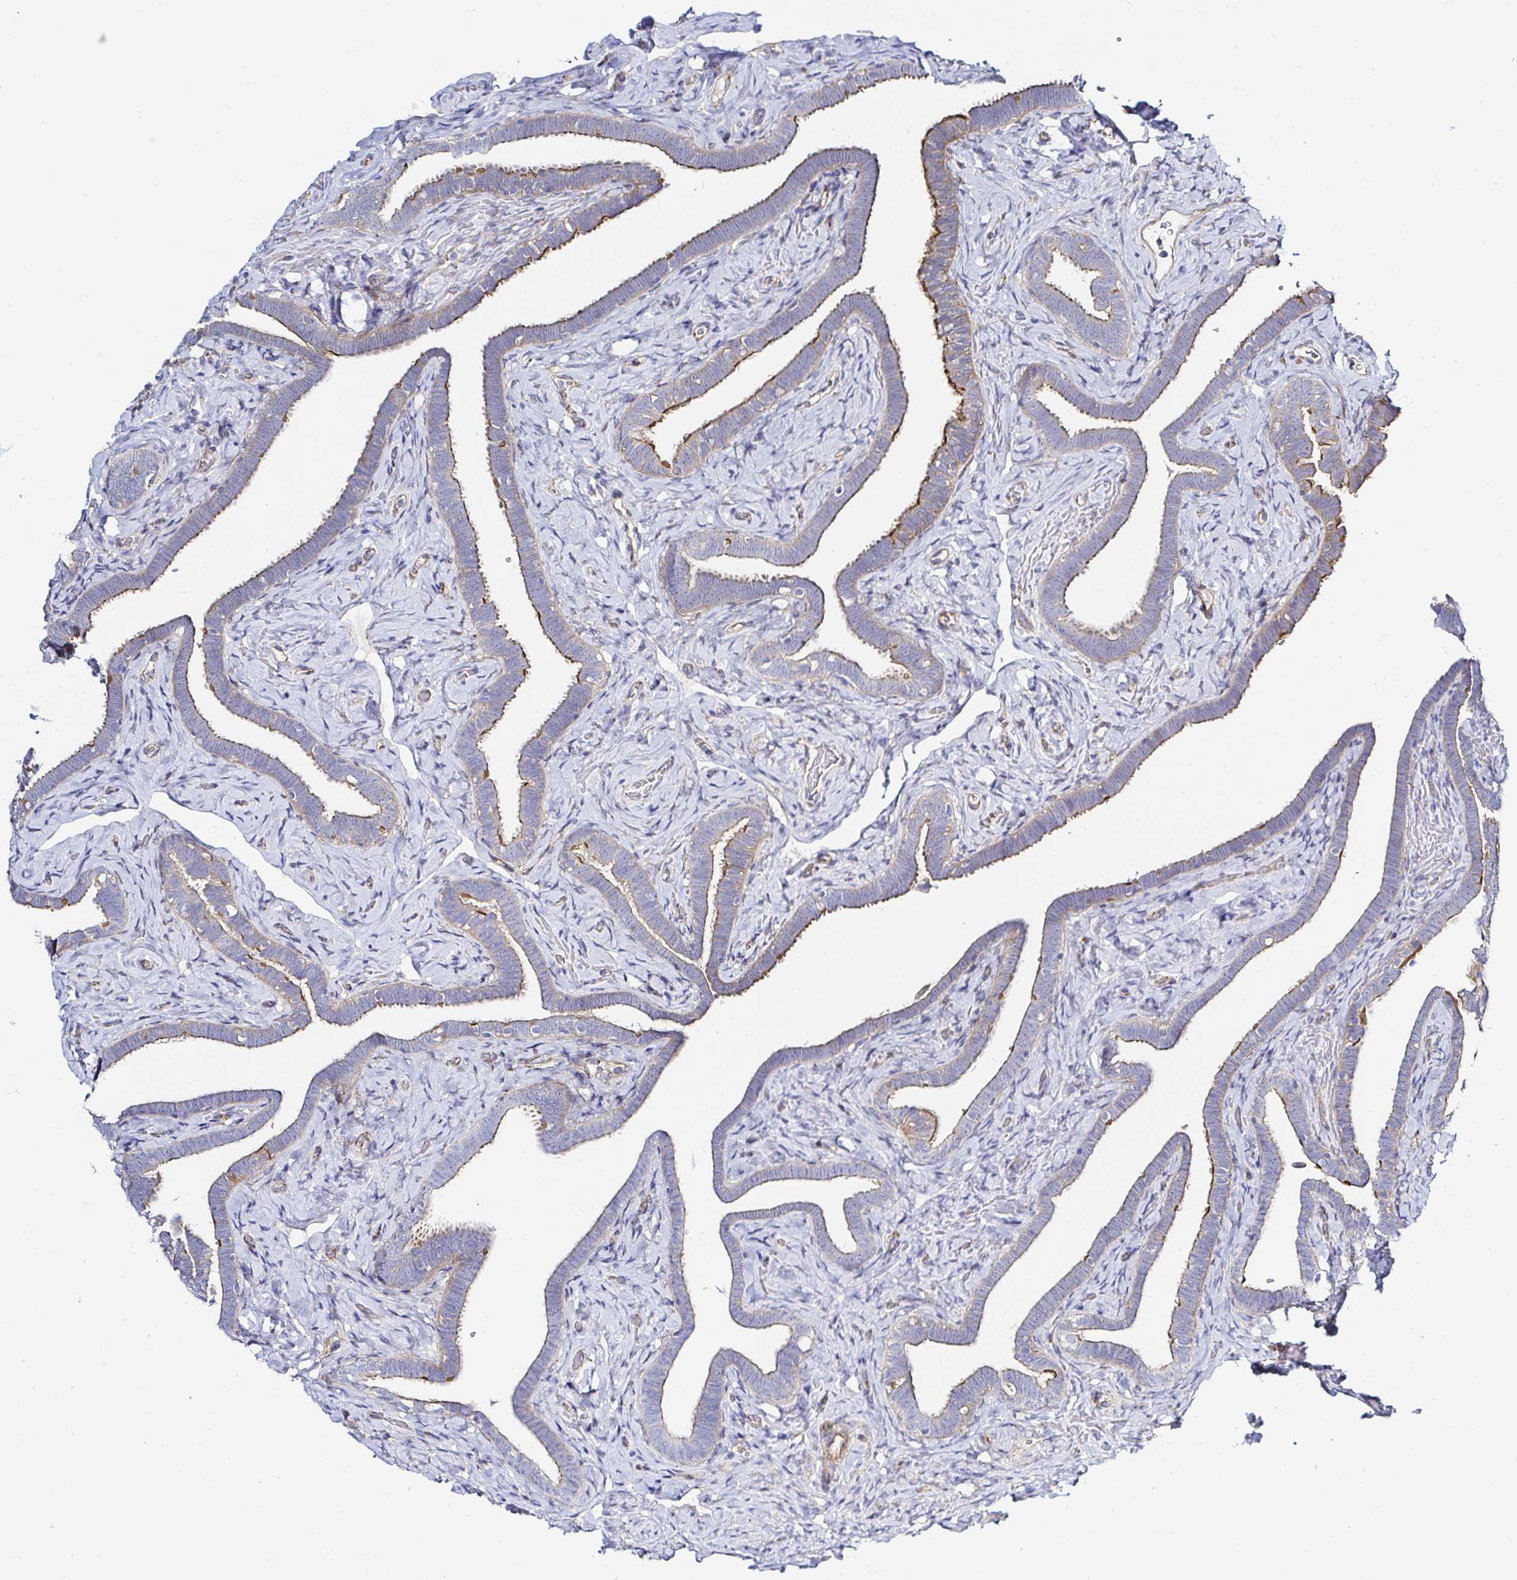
{"staining": {"intensity": "moderate", "quantity": "25%-75%", "location": "cytoplasmic/membranous"}, "tissue": "fallopian tube", "cell_type": "Glandular cells", "image_type": "normal", "snomed": [{"axis": "morphology", "description": "Normal tissue, NOS"}, {"axis": "topography", "description": "Fallopian tube"}], "caption": "Protein expression analysis of unremarkable fallopian tube demonstrates moderate cytoplasmic/membranous staining in about 25%-75% of glandular cells.", "gene": "ARL4D", "patient": {"sex": "female", "age": 69}}